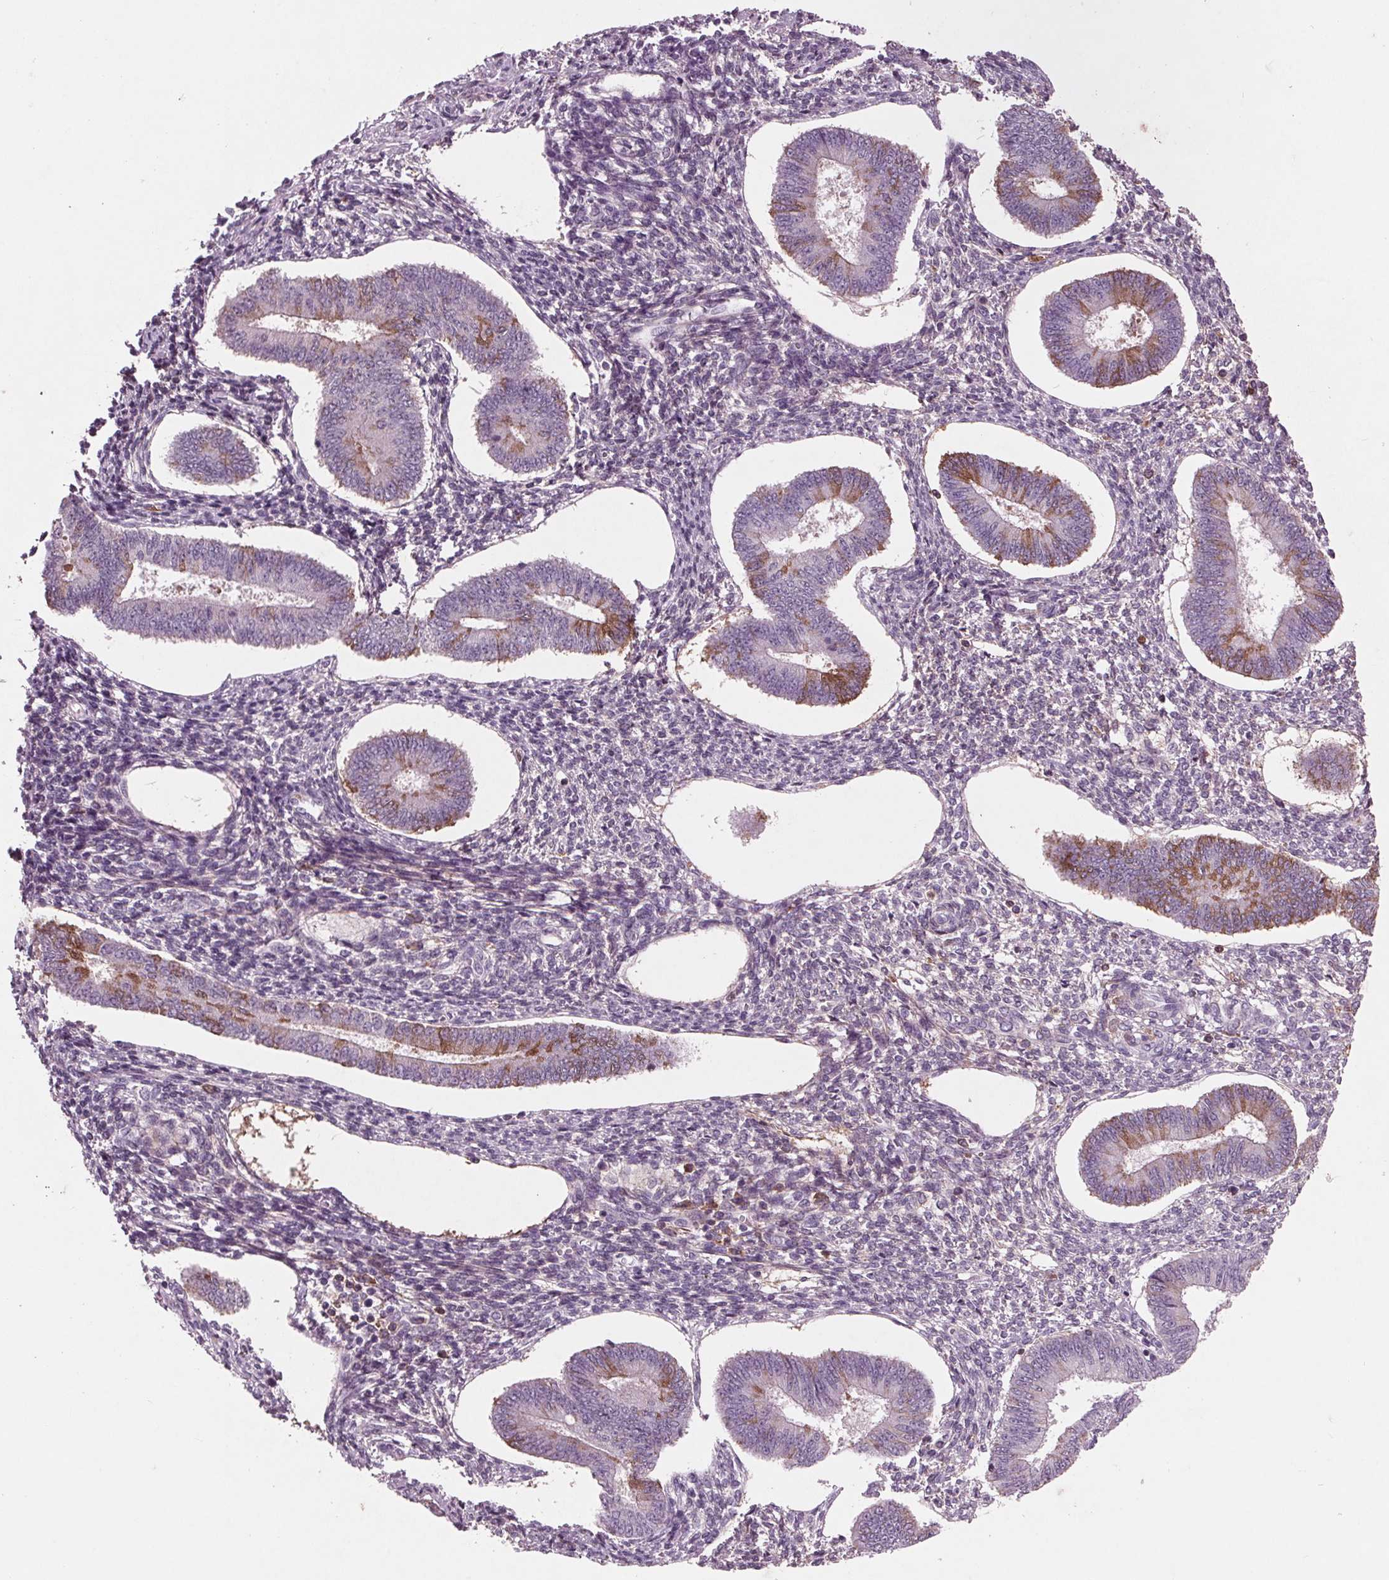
{"staining": {"intensity": "negative", "quantity": "none", "location": "none"}, "tissue": "endometrium", "cell_type": "Cells in endometrial stroma", "image_type": "normal", "snomed": [{"axis": "morphology", "description": "Normal tissue, NOS"}, {"axis": "topography", "description": "Endometrium"}], "caption": "A high-resolution micrograph shows immunohistochemistry staining of benign endometrium, which exhibits no significant positivity in cells in endometrial stroma. (Stains: DAB (3,3'-diaminobenzidine) immunohistochemistry (IHC) with hematoxylin counter stain, Microscopy: brightfield microscopy at high magnification).", "gene": "C6", "patient": {"sex": "female", "age": 42}}